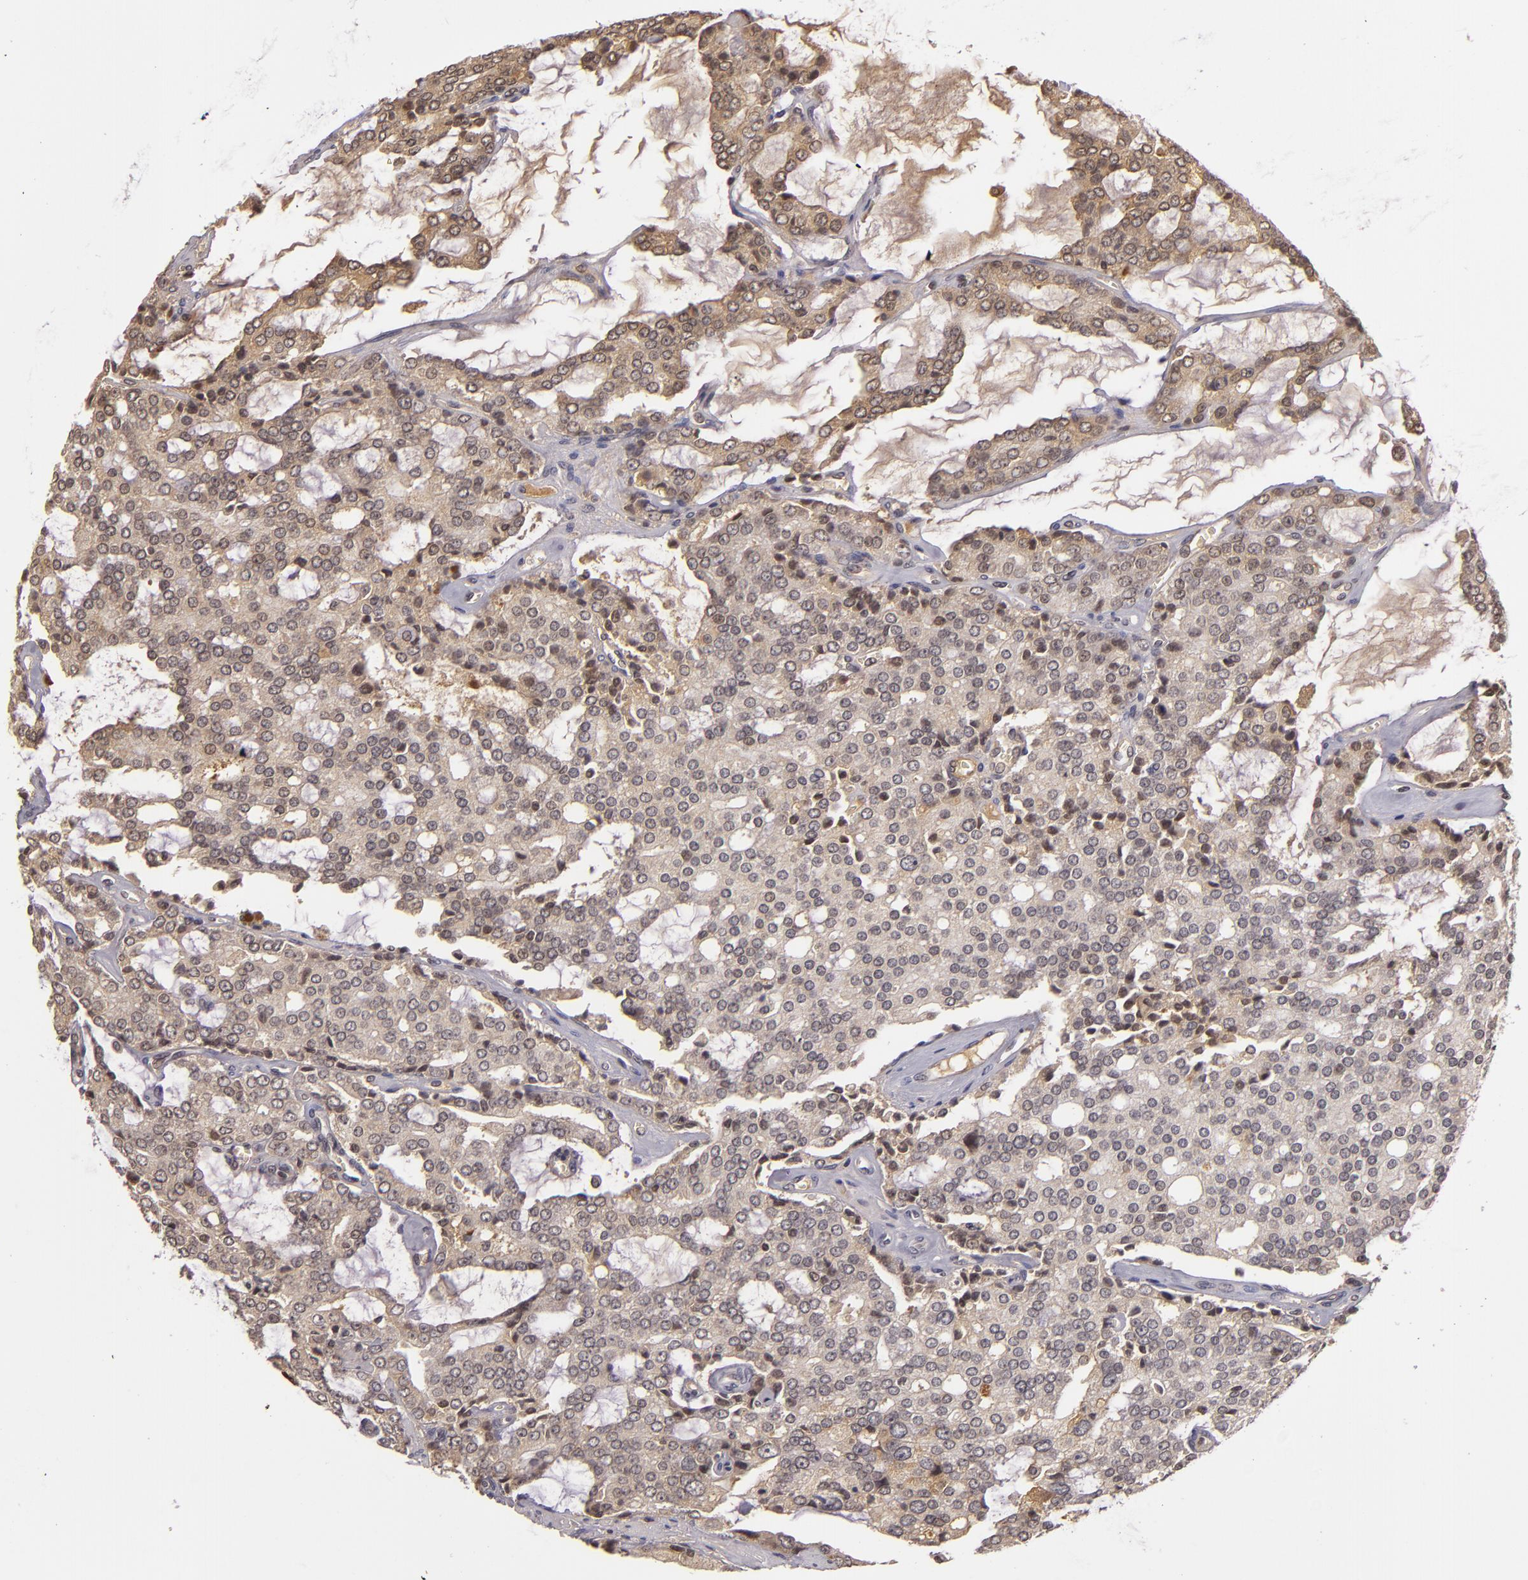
{"staining": {"intensity": "weak", "quantity": ">75%", "location": "cytoplasmic/membranous,nuclear"}, "tissue": "prostate cancer", "cell_type": "Tumor cells", "image_type": "cancer", "snomed": [{"axis": "morphology", "description": "Adenocarcinoma, High grade"}, {"axis": "topography", "description": "Prostate"}], "caption": "Tumor cells show low levels of weak cytoplasmic/membranous and nuclear expression in about >75% of cells in adenocarcinoma (high-grade) (prostate).", "gene": "LRG1", "patient": {"sex": "male", "age": 67}}